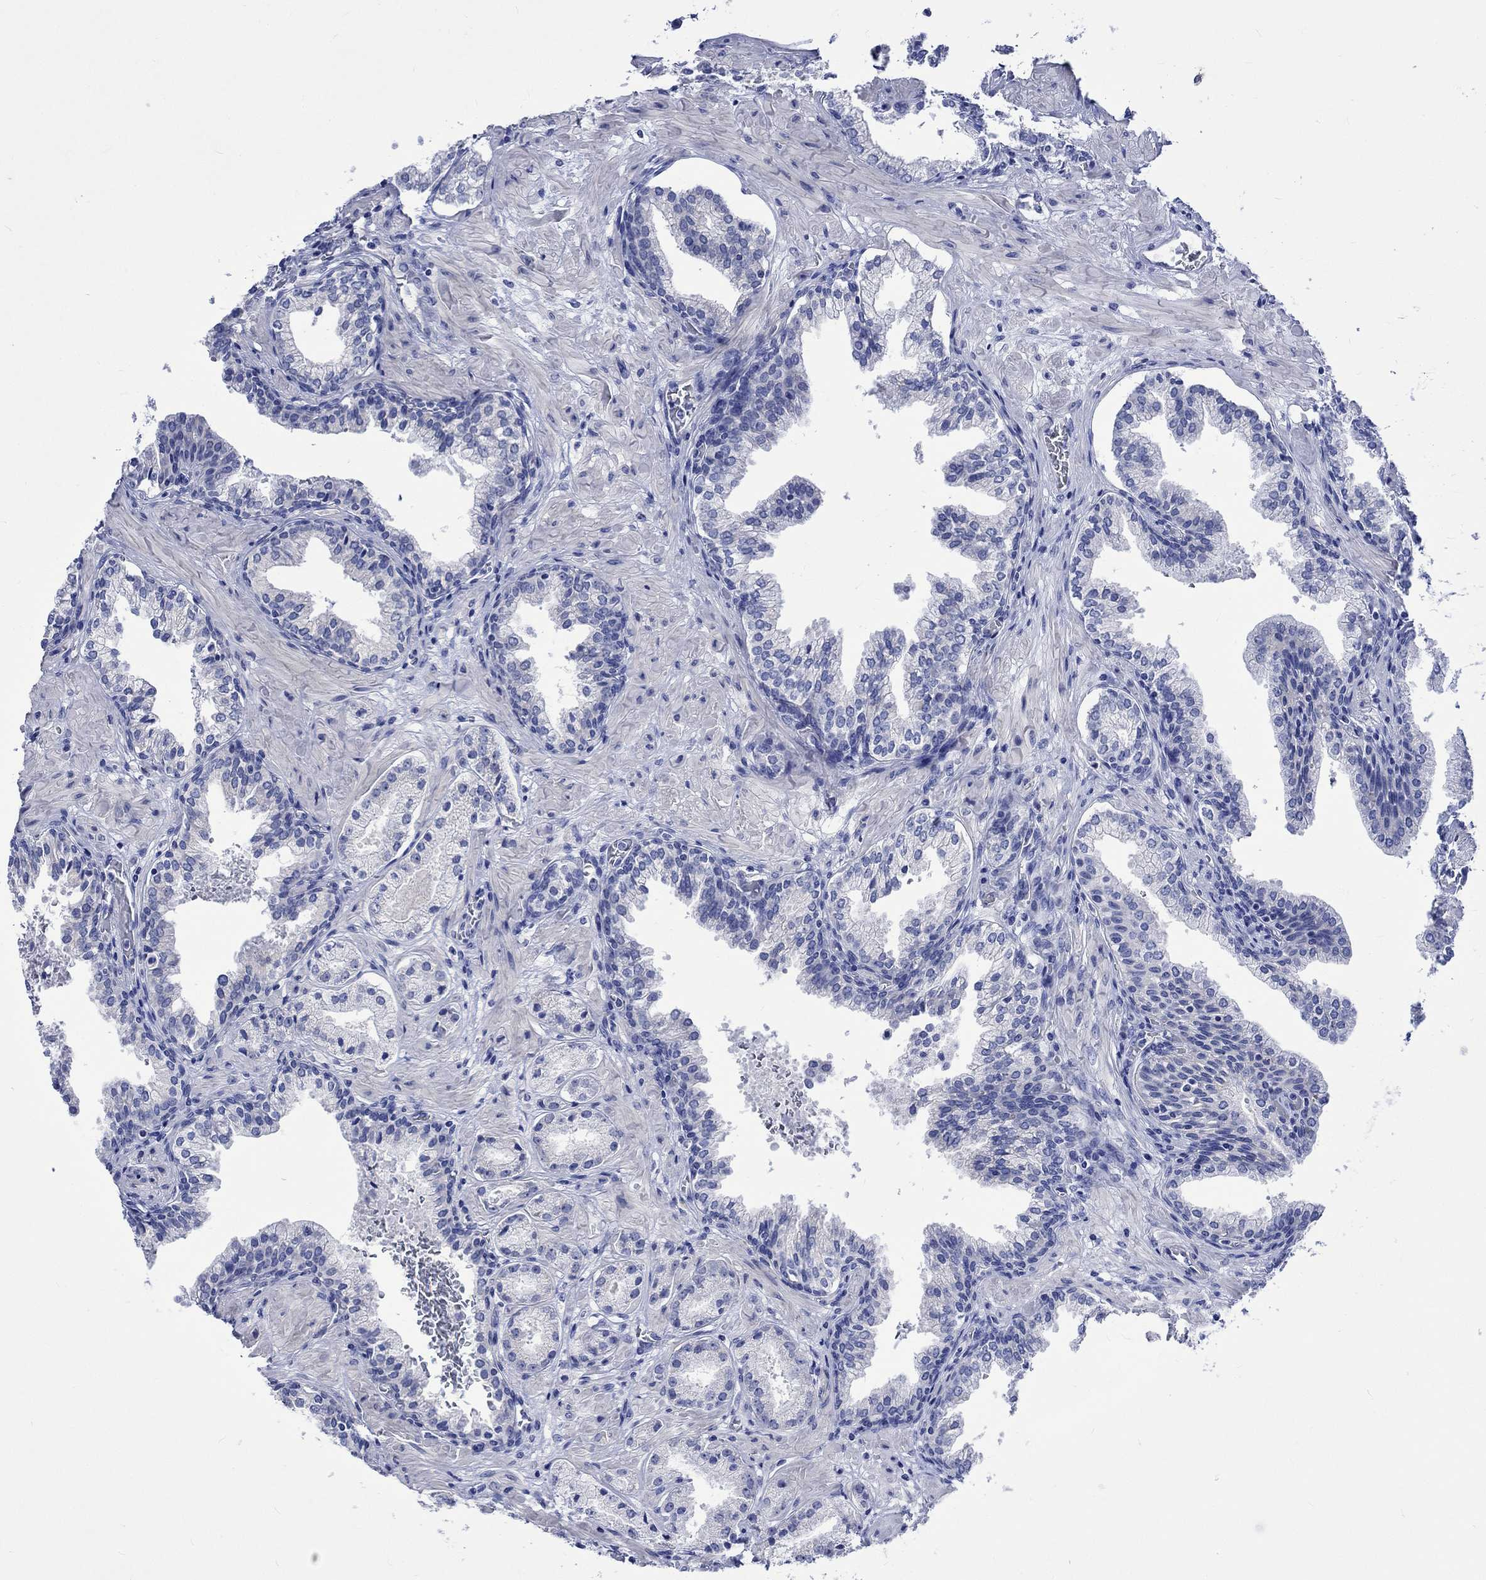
{"staining": {"intensity": "negative", "quantity": "none", "location": "none"}, "tissue": "prostate cancer", "cell_type": "Tumor cells", "image_type": "cancer", "snomed": [{"axis": "morphology", "description": "Adenocarcinoma, NOS"}, {"axis": "topography", "description": "Prostate and seminal vesicle, NOS"}, {"axis": "topography", "description": "Prostate"}], "caption": "The photomicrograph reveals no significant positivity in tumor cells of prostate cancer (adenocarcinoma). (Stains: DAB (3,3'-diaminobenzidine) immunohistochemistry (IHC) with hematoxylin counter stain, Microscopy: brightfield microscopy at high magnification).", "gene": "HARBI1", "patient": {"sex": "male", "age": 44}}